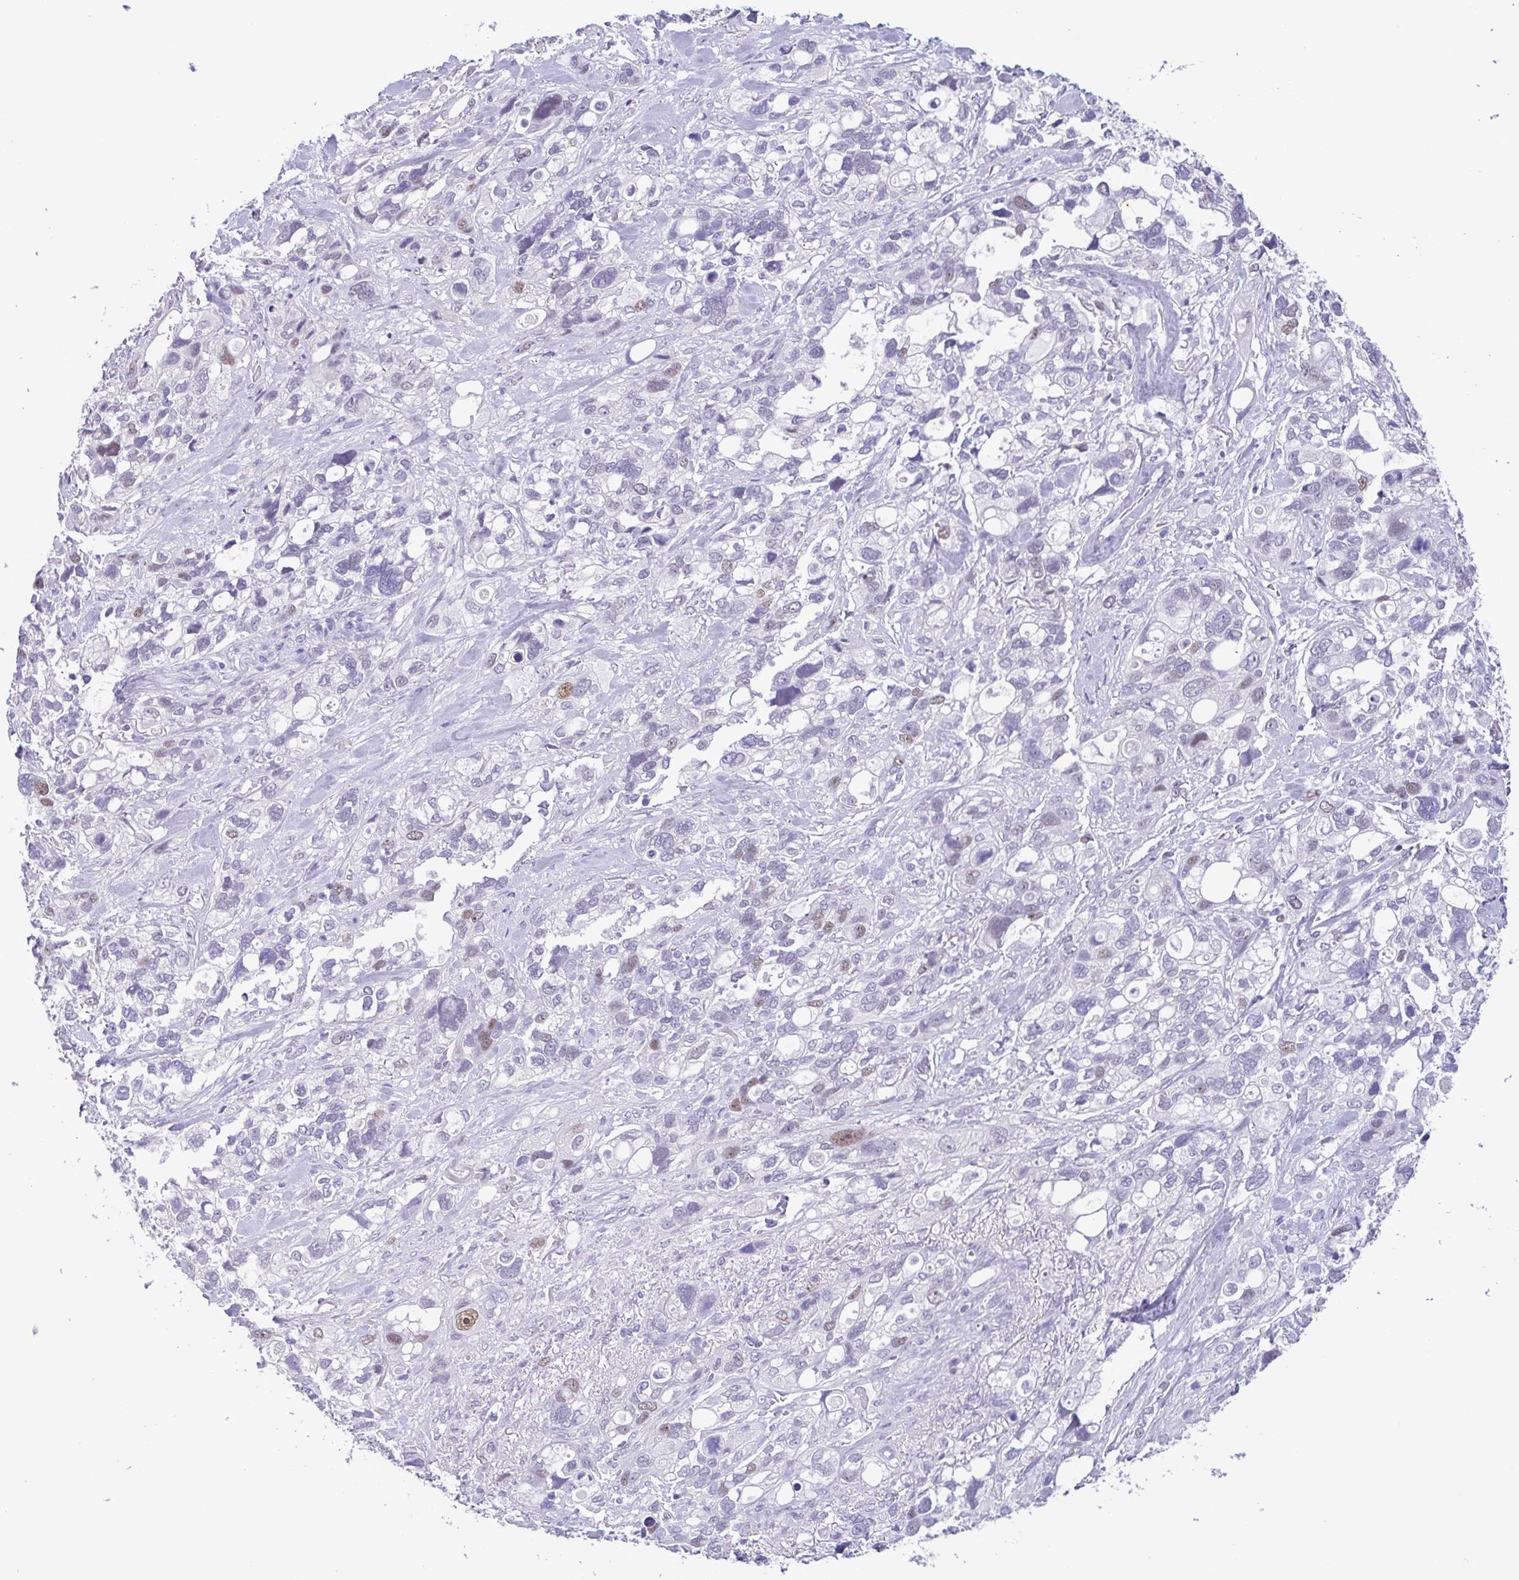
{"staining": {"intensity": "moderate", "quantity": "<25%", "location": "nuclear"}, "tissue": "stomach cancer", "cell_type": "Tumor cells", "image_type": "cancer", "snomed": [{"axis": "morphology", "description": "Adenocarcinoma, NOS"}, {"axis": "topography", "description": "Stomach, upper"}], "caption": "Human stomach adenocarcinoma stained with a brown dye demonstrates moderate nuclear positive expression in approximately <25% of tumor cells.", "gene": "TIPIN", "patient": {"sex": "female", "age": 81}}